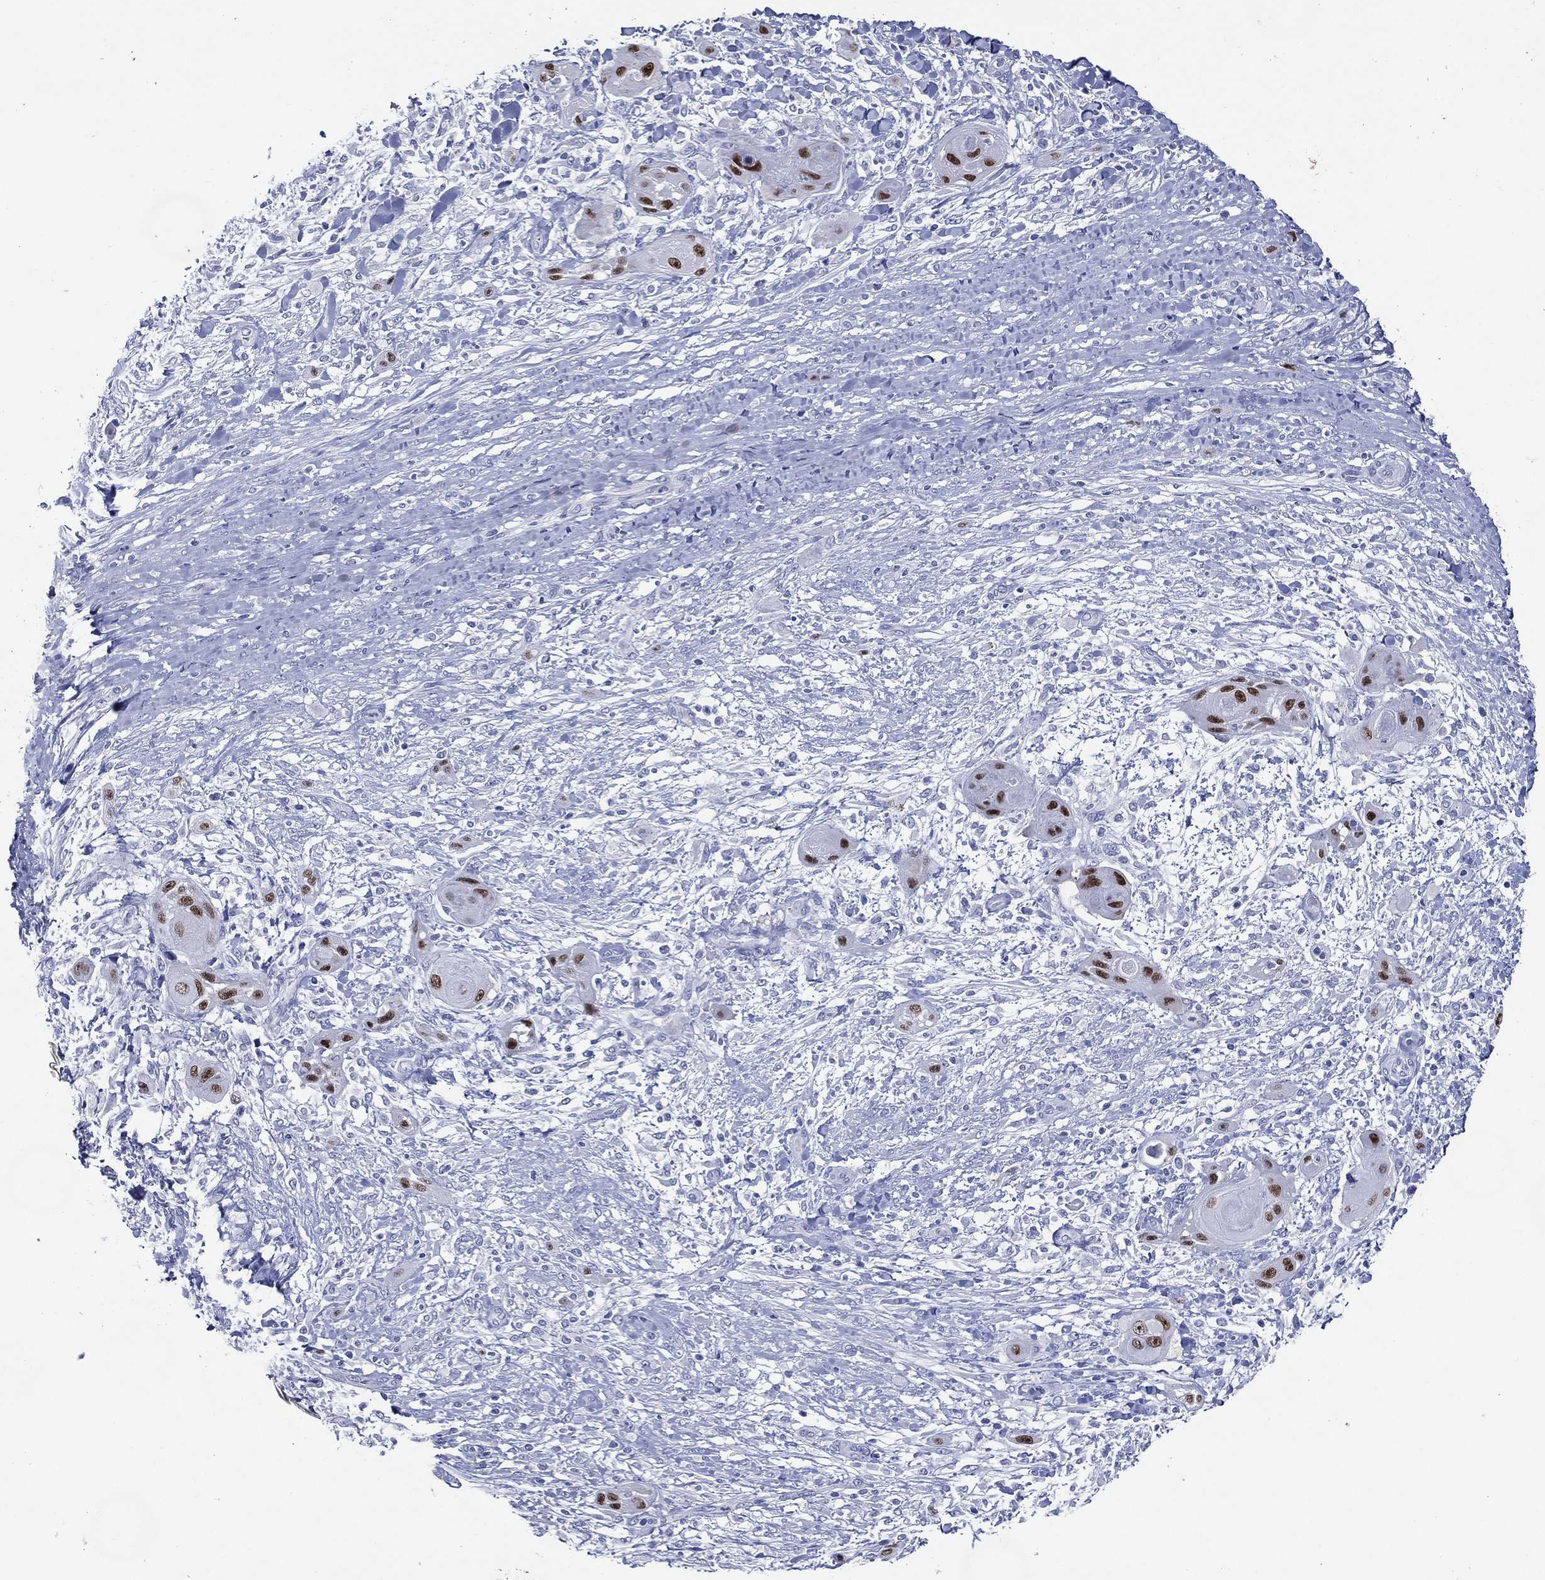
{"staining": {"intensity": "strong", "quantity": ">75%", "location": "nuclear"}, "tissue": "skin cancer", "cell_type": "Tumor cells", "image_type": "cancer", "snomed": [{"axis": "morphology", "description": "Squamous cell carcinoma, NOS"}, {"axis": "topography", "description": "Skin"}], "caption": "Skin cancer (squamous cell carcinoma) tissue reveals strong nuclear staining in approximately >75% of tumor cells", "gene": "TFAP2A", "patient": {"sex": "male", "age": 62}}